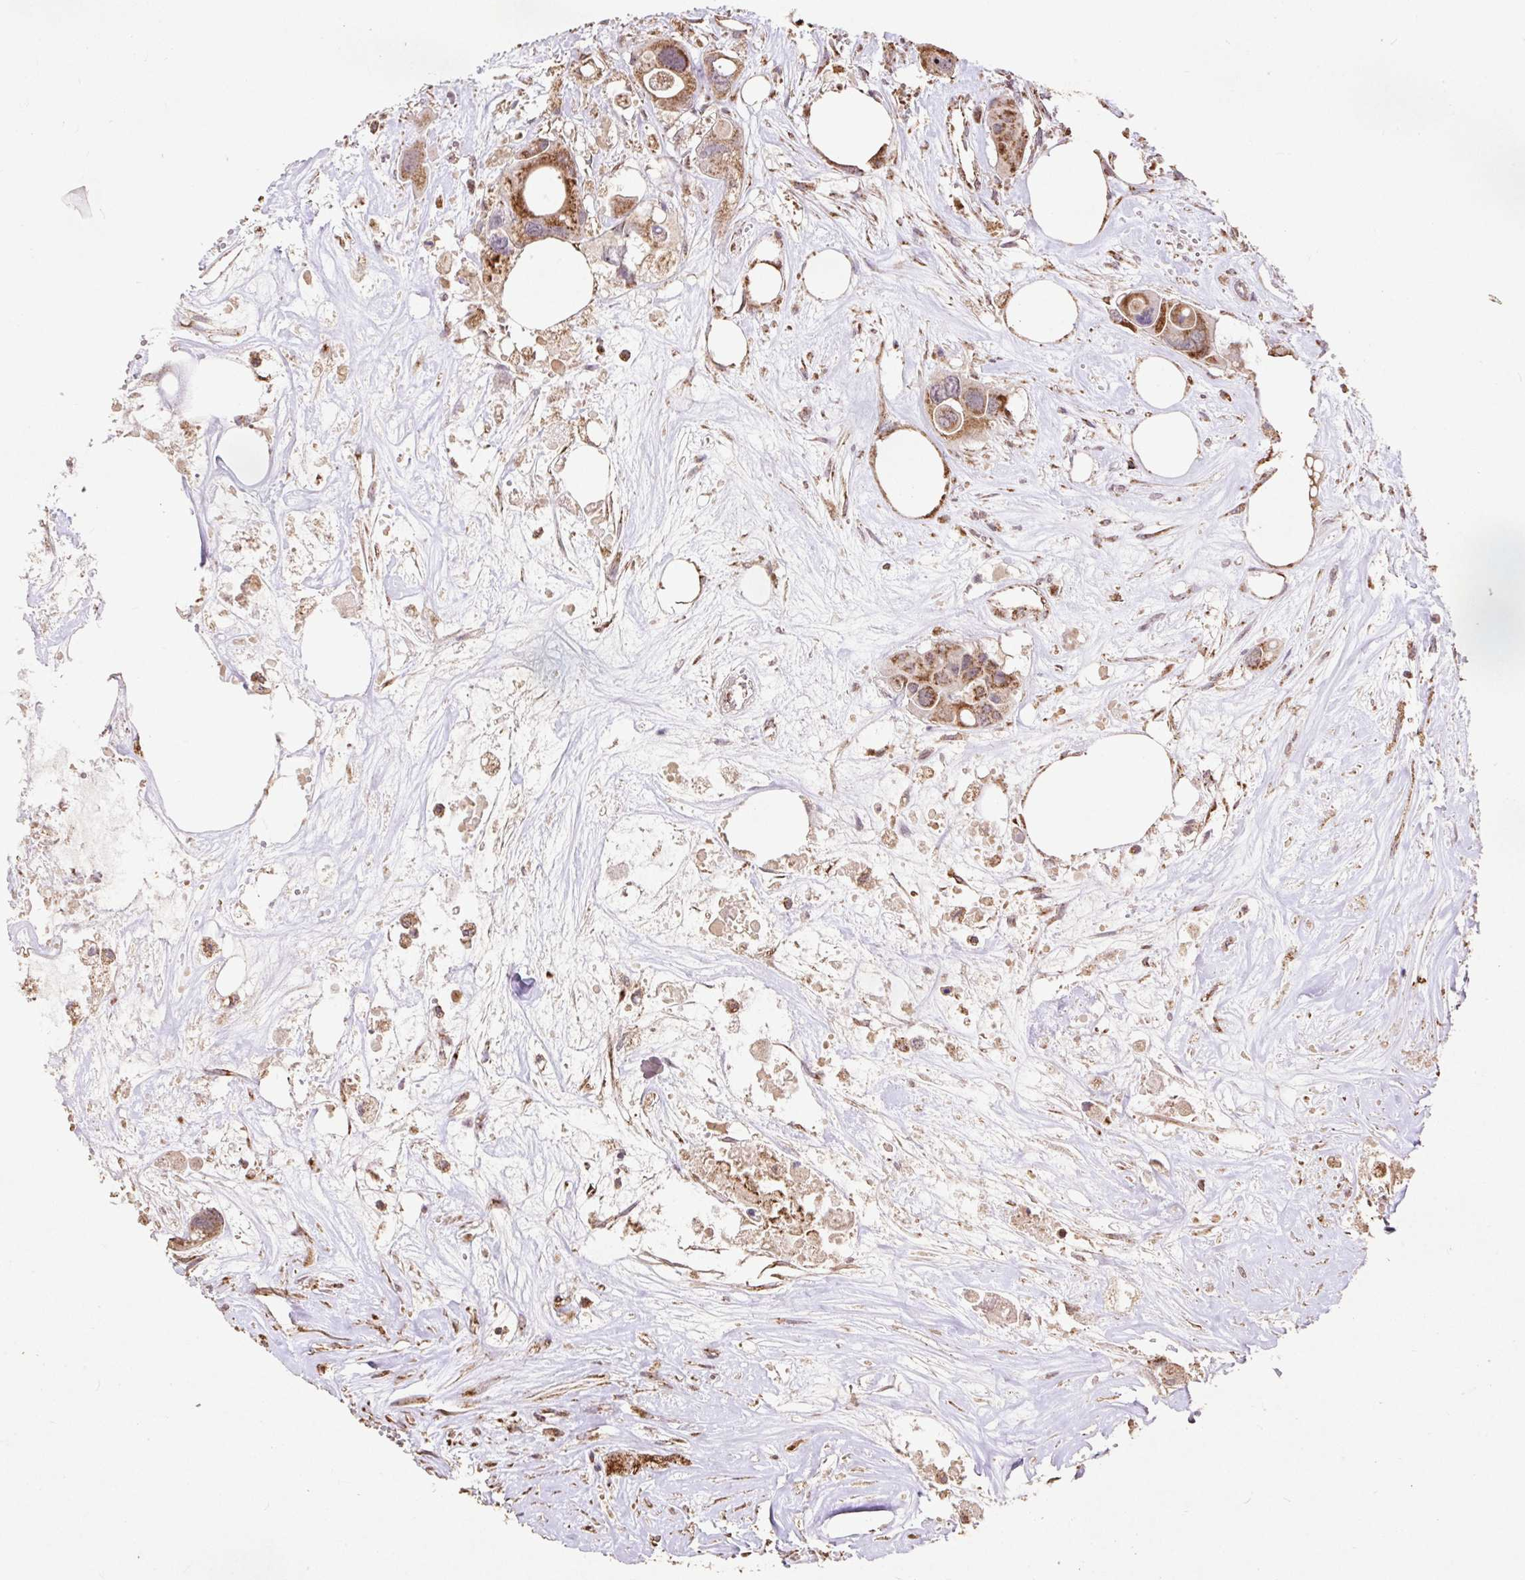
{"staining": {"intensity": "moderate", "quantity": ">75%", "location": "cytoplasmic/membranous"}, "tissue": "colorectal cancer", "cell_type": "Tumor cells", "image_type": "cancer", "snomed": [{"axis": "morphology", "description": "Adenocarcinoma, NOS"}, {"axis": "topography", "description": "Colon"}], "caption": "IHC photomicrograph of neoplastic tissue: human colorectal cancer stained using immunohistochemistry (IHC) reveals medium levels of moderate protein expression localized specifically in the cytoplasmic/membranous of tumor cells, appearing as a cytoplasmic/membranous brown color.", "gene": "ATP5F1A", "patient": {"sex": "male", "age": 77}}